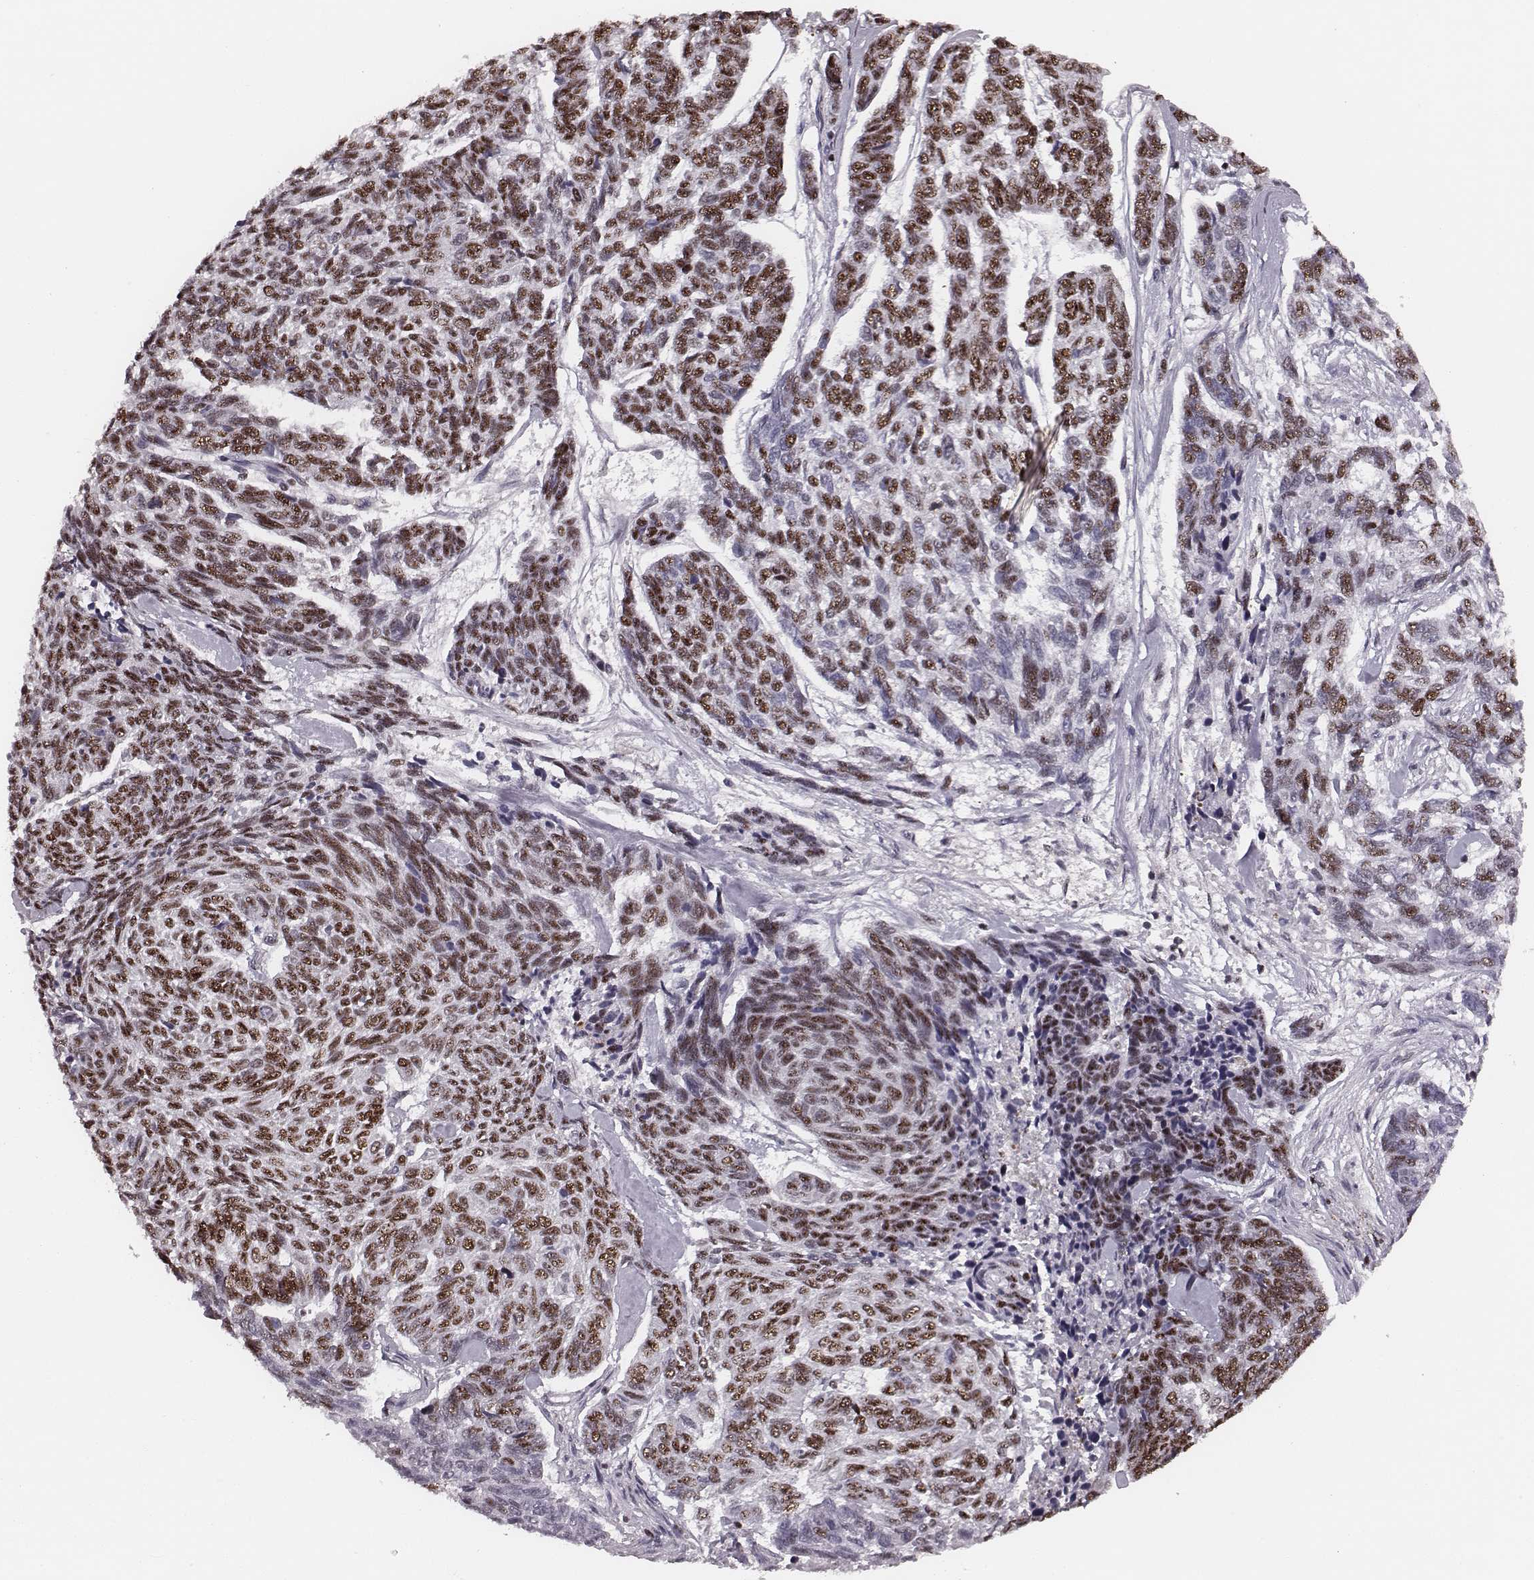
{"staining": {"intensity": "moderate", "quantity": "25%-75%", "location": "nuclear"}, "tissue": "skin cancer", "cell_type": "Tumor cells", "image_type": "cancer", "snomed": [{"axis": "morphology", "description": "Basal cell carcinoma"}, {"axis": "topography", "description": "Skin"}], "caption": "Basal cell carcinoma (skin) stained for a protein (brown) shows moderate nuclear positive staining in approximately 25%-75% of tumor cells.", "gene": "LUC7L", "patient": {"sex": "female", "age": 65}}